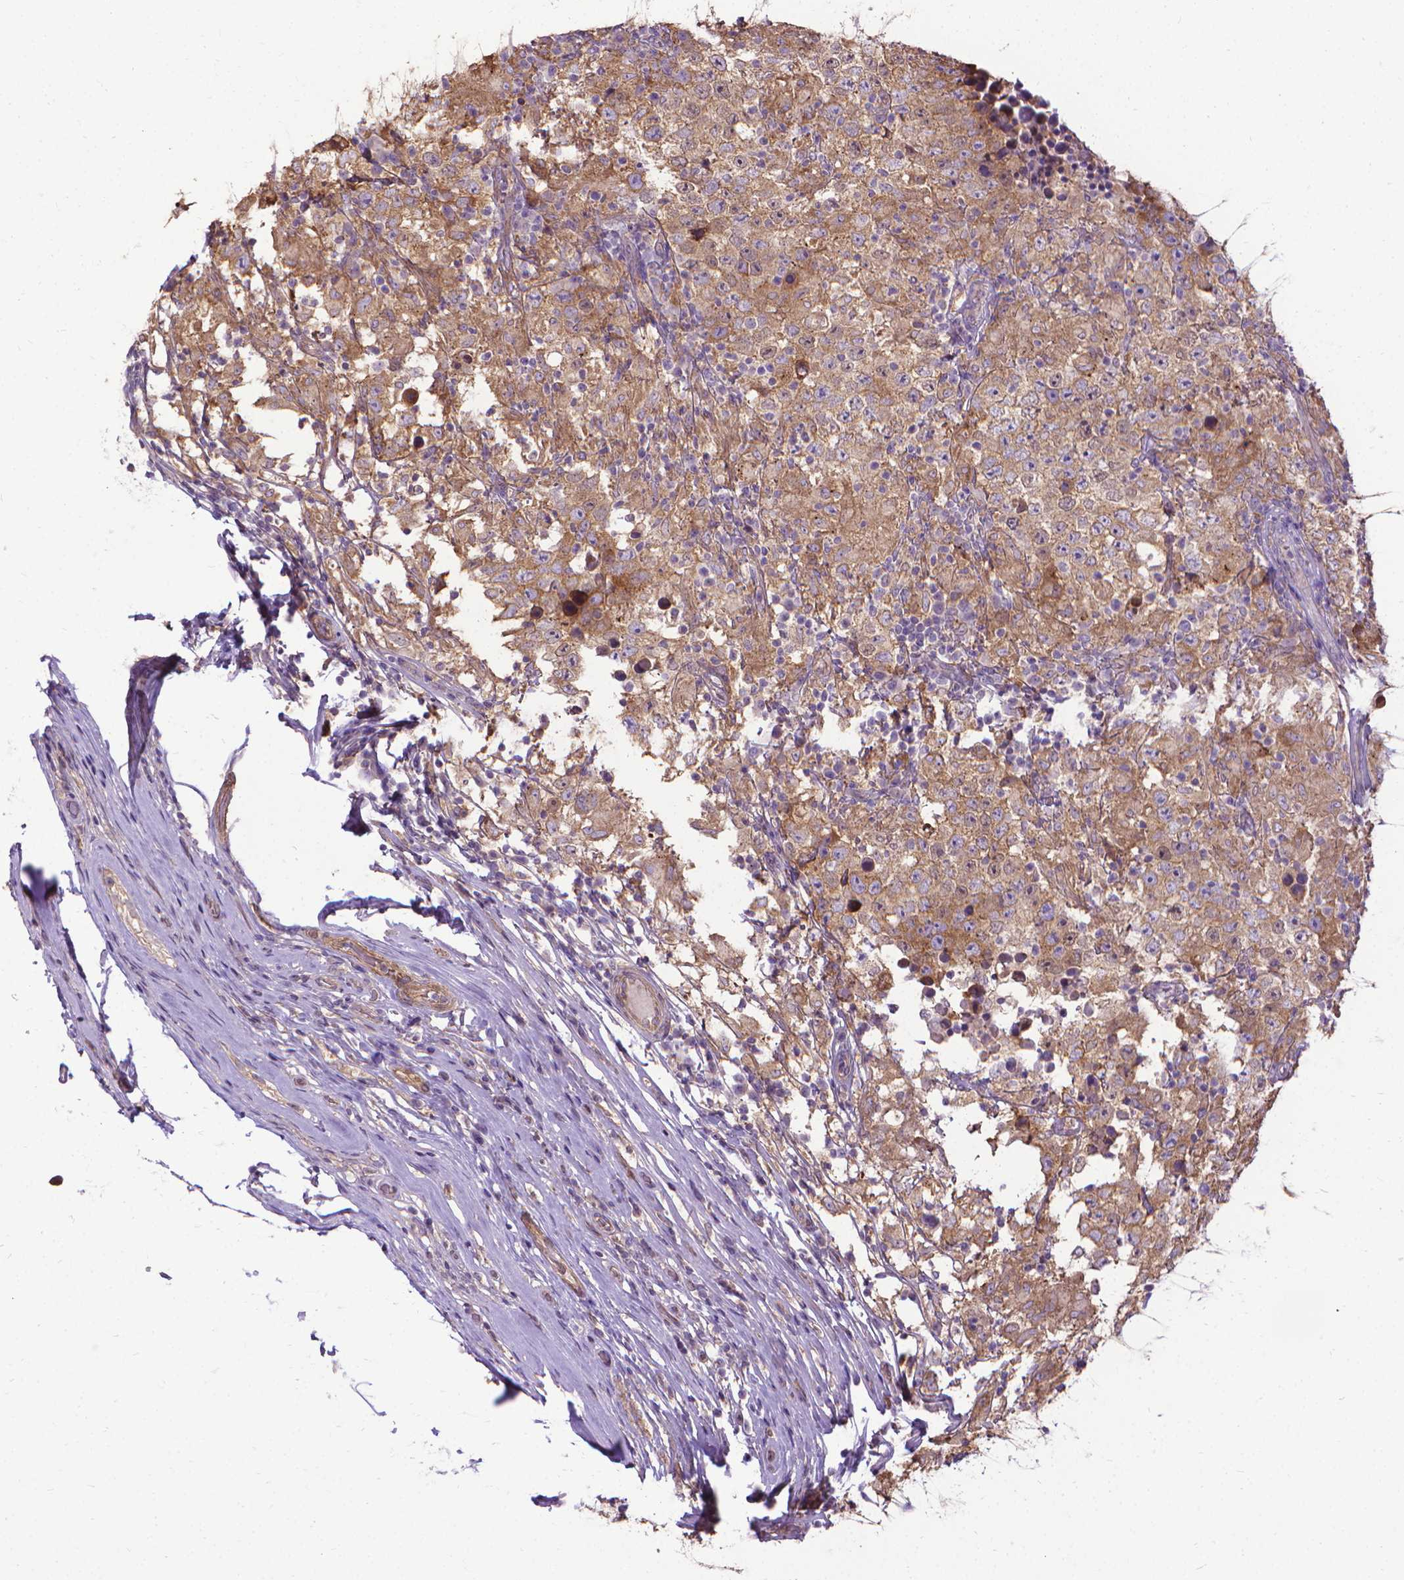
{"staining": {"intensity": "moderate", "quantity": ">75%", "location": "cytoplasmic/membranous"}, "tissue": "testis cancer", "cell_type": "Tumor cells", "image_type": "cancer", "snomed": [{"axis": "morphology", "description": "Seminoma, NOS"}, {"axis": "morphology", "description": "Carcinoma, Embryonal, NOS"}, {"axis": "topography", "description": "Testis"}], "caption": "High-magnification brightfield microscopy of testis seminoma stained with DAB (3,3'-diaminobenzidine) (brown) and counterstained with hematoxylin (blue). tumor cells exhibit moderate cytoplasmic/membranous staining is seen in about>75% of cells.", "gene": "CFAP299", "patient": {"sex": "male", "age": 41}}